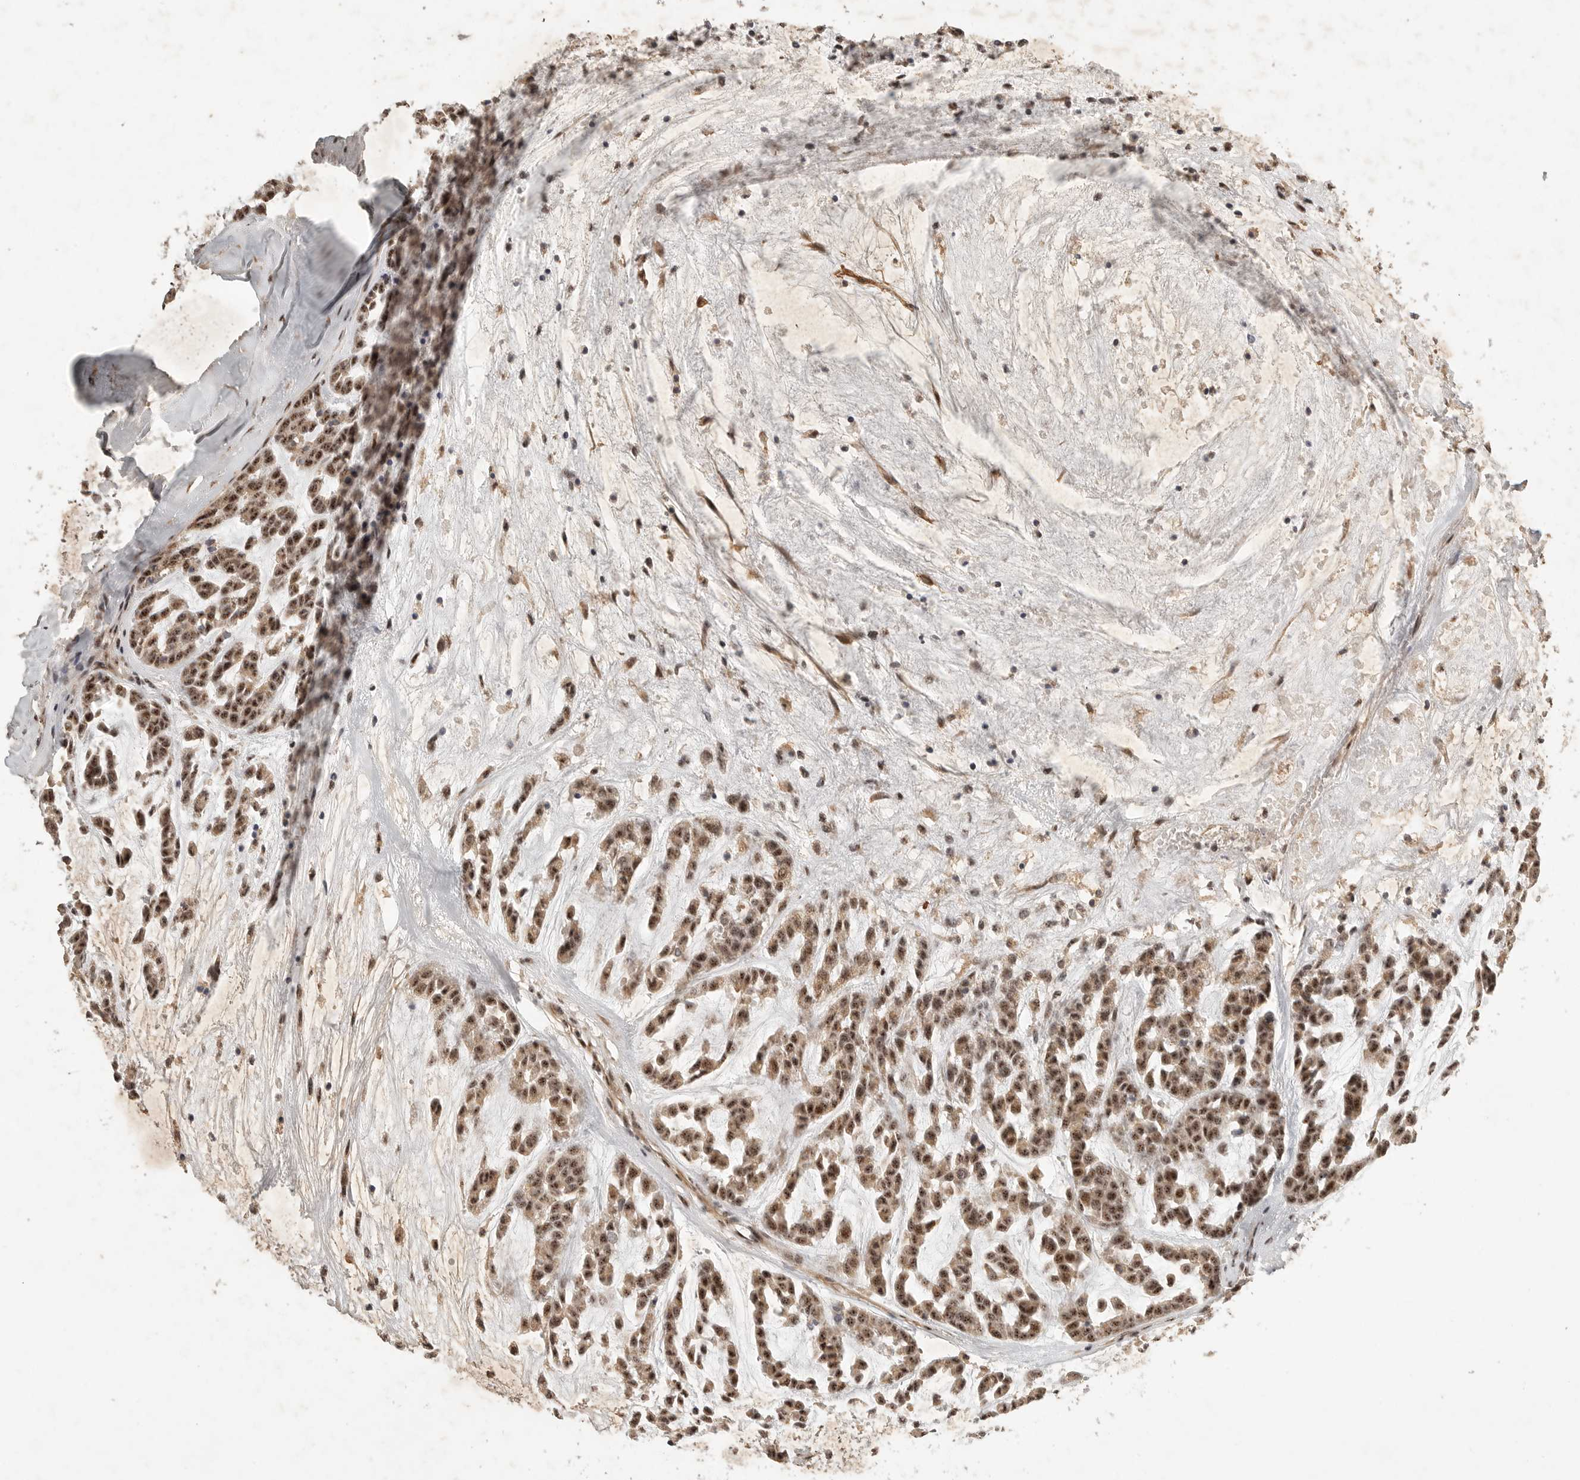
{"staining": {"intensity": "moderate", "quantity": ">75%", "location": "cytoplasmic/membranous,nuclear"}, "tissue": "head and neck cancer", "cell_type": "Tumor cells", "image_type": "cancer", "snomed": [{"axis": "morphology", "description": "Adenocarcinoma, NOS"}, {"axis": "morphology", "description": "Adenoma, NOS"}, {"axis": "topography", "description": "Head-Neck"}], "caption": "A photomicrograph showing moderate cytoplasmic/membranous and nuclear expression in about >75% of tumor cells in head and neck adenocarcinoma, as visualized by brown immunohistochemical staining.", "gene": "POMP", "patient": {"sex": "female", "age": 55}}